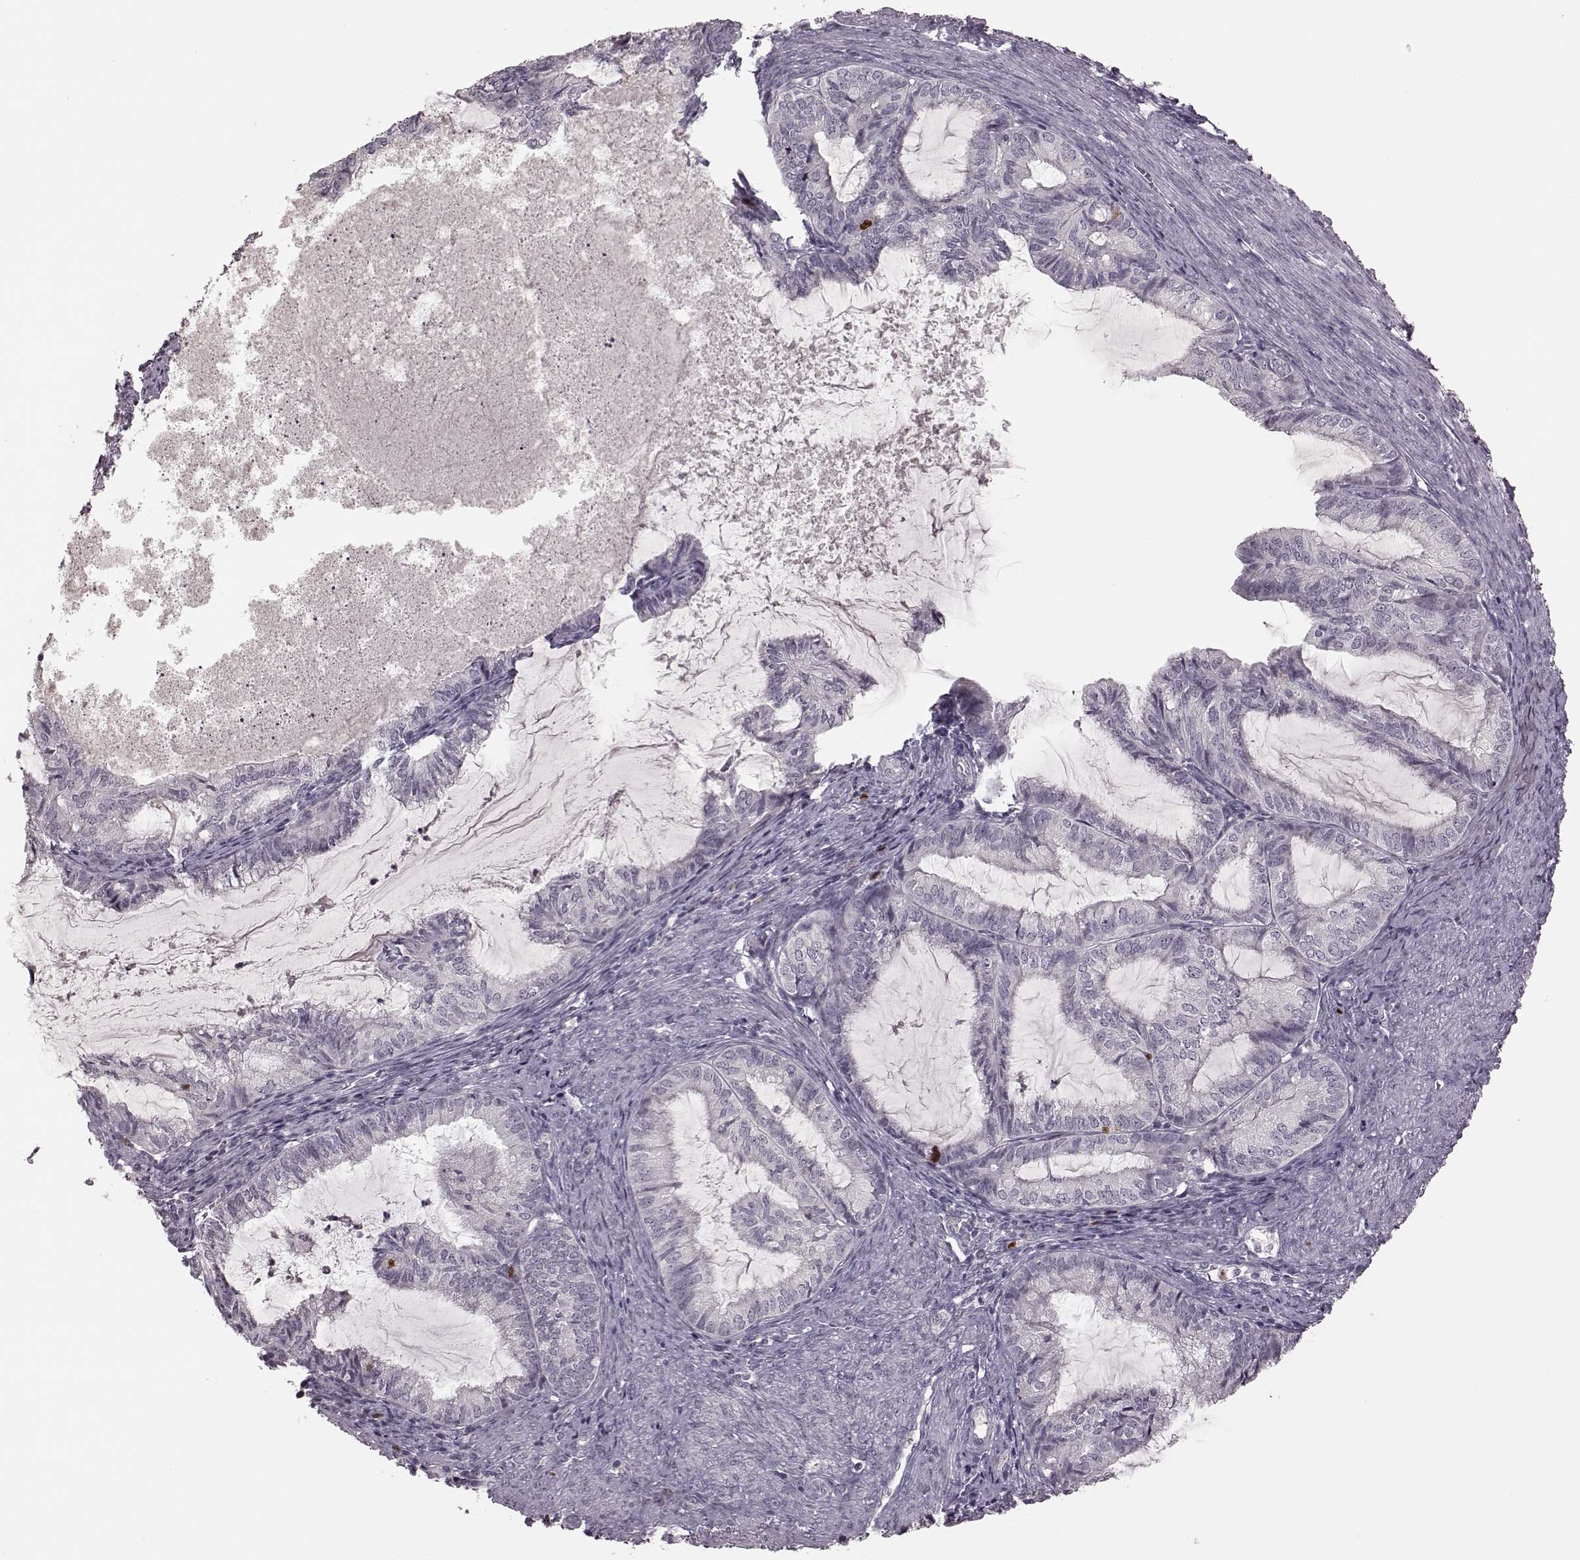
{"staining": {"intensity": "negative", "quantity": "none", "location": "none"}, "tissue": "endometrial cancer", "cell_type": "Tumor cells", "image_type": "cancer", "snomed": [{"axis": "morphology", "description": "Adenocarcinoma, NOS"}, {"axis": "topography", "description": "Endometrium"}], "caption": "Micrograph shows no significant protein positivity in tumor cells of endometrial adenocarcinoma.", "gene": "CCNA2", "patient": {"sex": "female", "age": 86}}